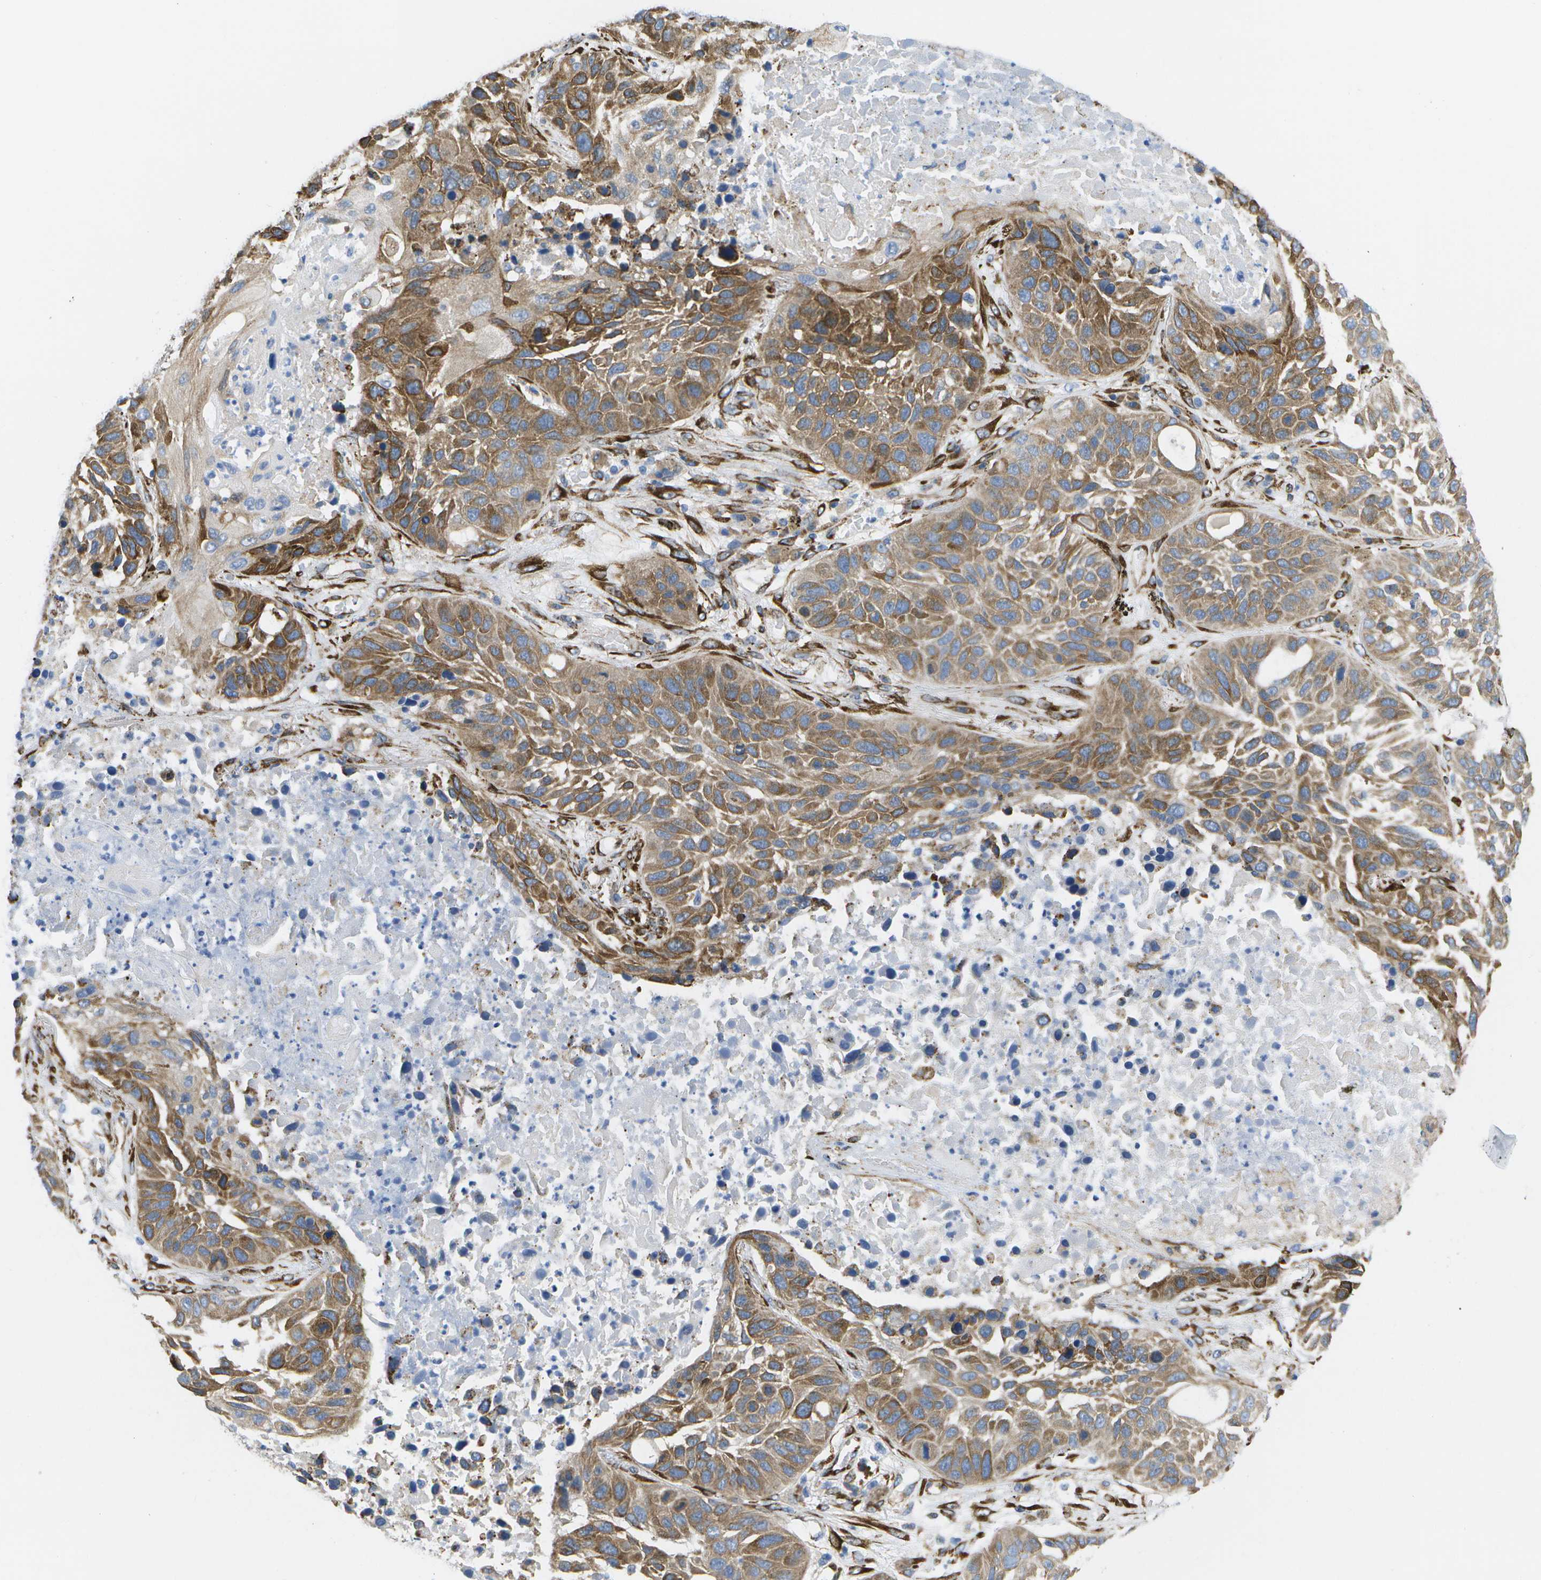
{"staining": {"intensity": "moderate", "quantity": ">75%", "location": "cytoplasmic/membranous"}, "tissue": "lung cancer", "cell_type": "Tumor cells", "image_type": "cancer", "snomed": [{"axis": "morphology", "description": "Squamous cell carcinoma, NOS"}, {"axis": "topography", "description": "Lung"}], "caption": "This is a histology image of immunohistochemistry (IHC) staining of lung cancer (squamous cell carcinoma), which shows moderate expression in the cytoplasmic/membranous of tumor cells.", "gene": "ZDHHC17", "patient": {"sex": "male", "age": 57}}